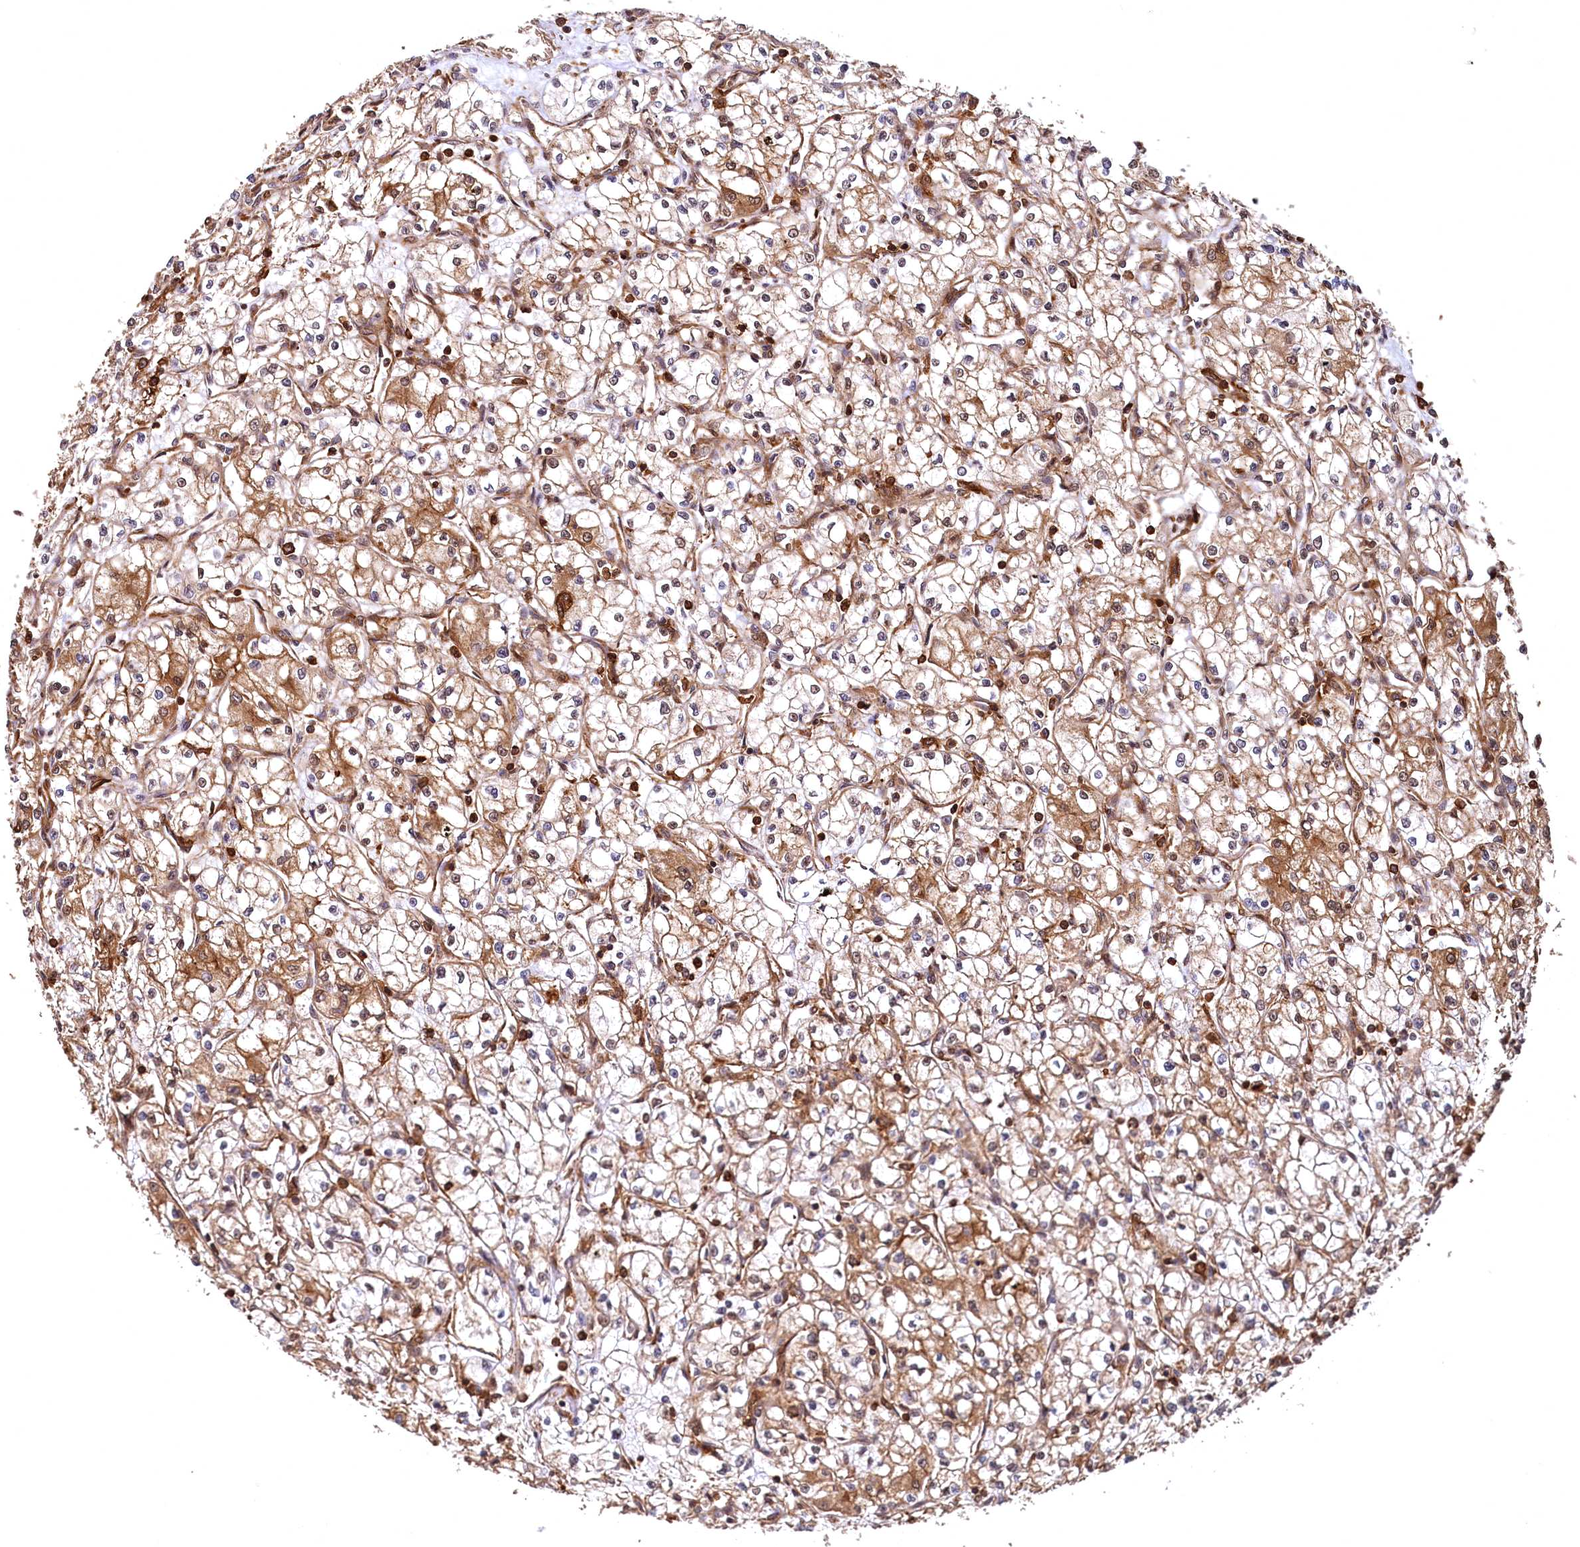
{"staining": {"intensity": "moderate", "quantity": "25%-75%", "location": "cytoplasmic/membranous"}, "tissue": "renal cancer", "cell_type": "Tumor cells", "image_type": "cancer", "snomed": [{"axis": "morphology", "description": "Adenocarcinoma, NOS"}, {"axis": "topography", "description": "Kidney"}], "caption": "A high-resolution histopathology image shows IHC staining of renal adenocarcinoma, which reveals moderate cytoplasmic/membranous staining in approximately 25%-75% of tumor cells.", "gene": "STUB1", "patient": {"sex": "male", "age": 59}}